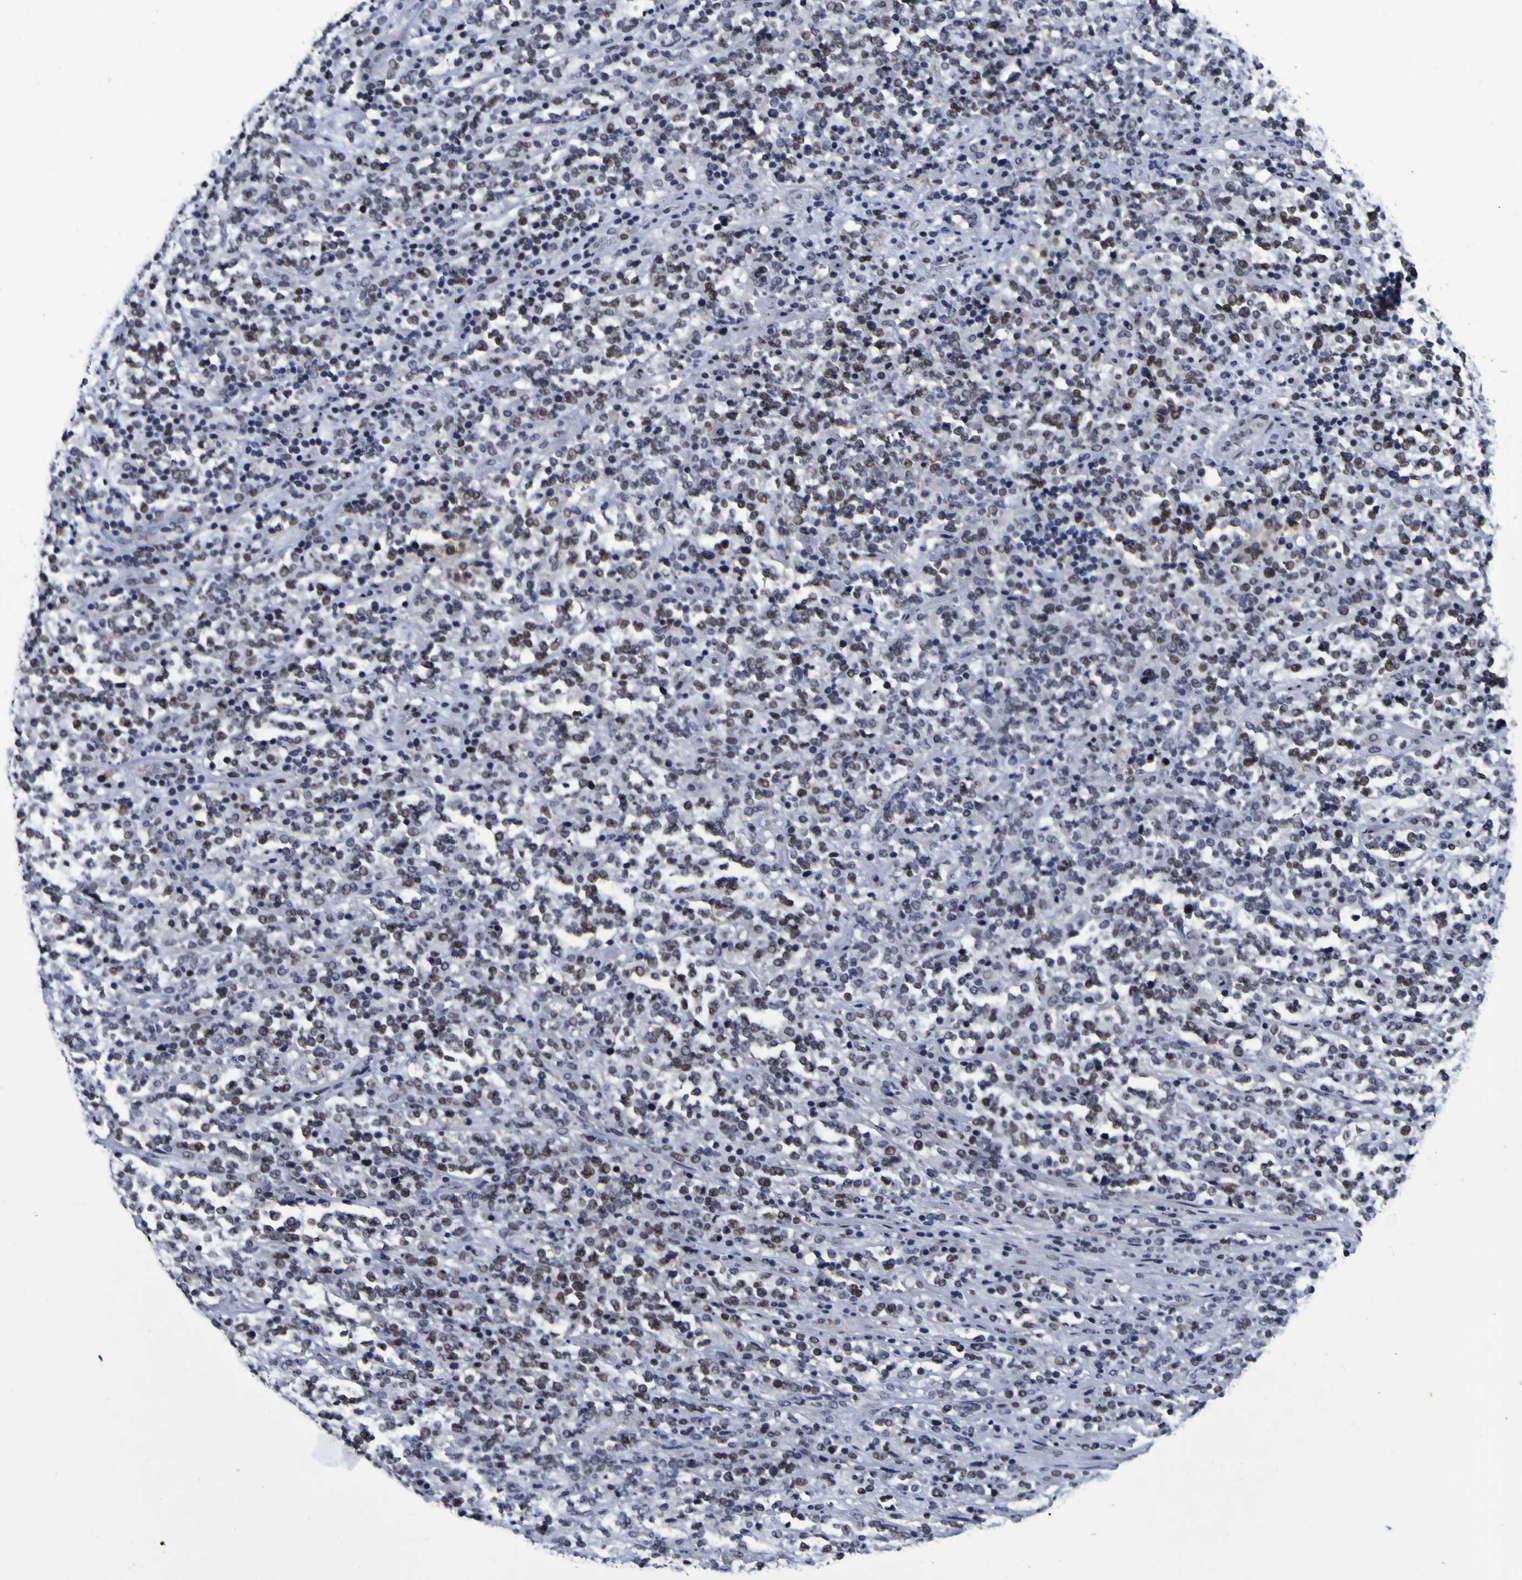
{"staining": {"intensity": "moderate", "quantity": "25%-75%", "location": "nuclear"}, "tissue": "lymphoma", "cell_type": "Tumor cells", "image_type": "cancer", "snomed": [{"axis": "morphology", "description": "Malignant lymphoma, non-Hodgkin's type, High grade"}, {"axis": "topography", "description": "Soft tissue"}], "caption": "Protein expression analysis of human lymphoma reveals moderate nuclear positivity in about 25%-75% of tumor cells.", "gene": "MBD3", "patient": {"sex": "male", "age": 18}}